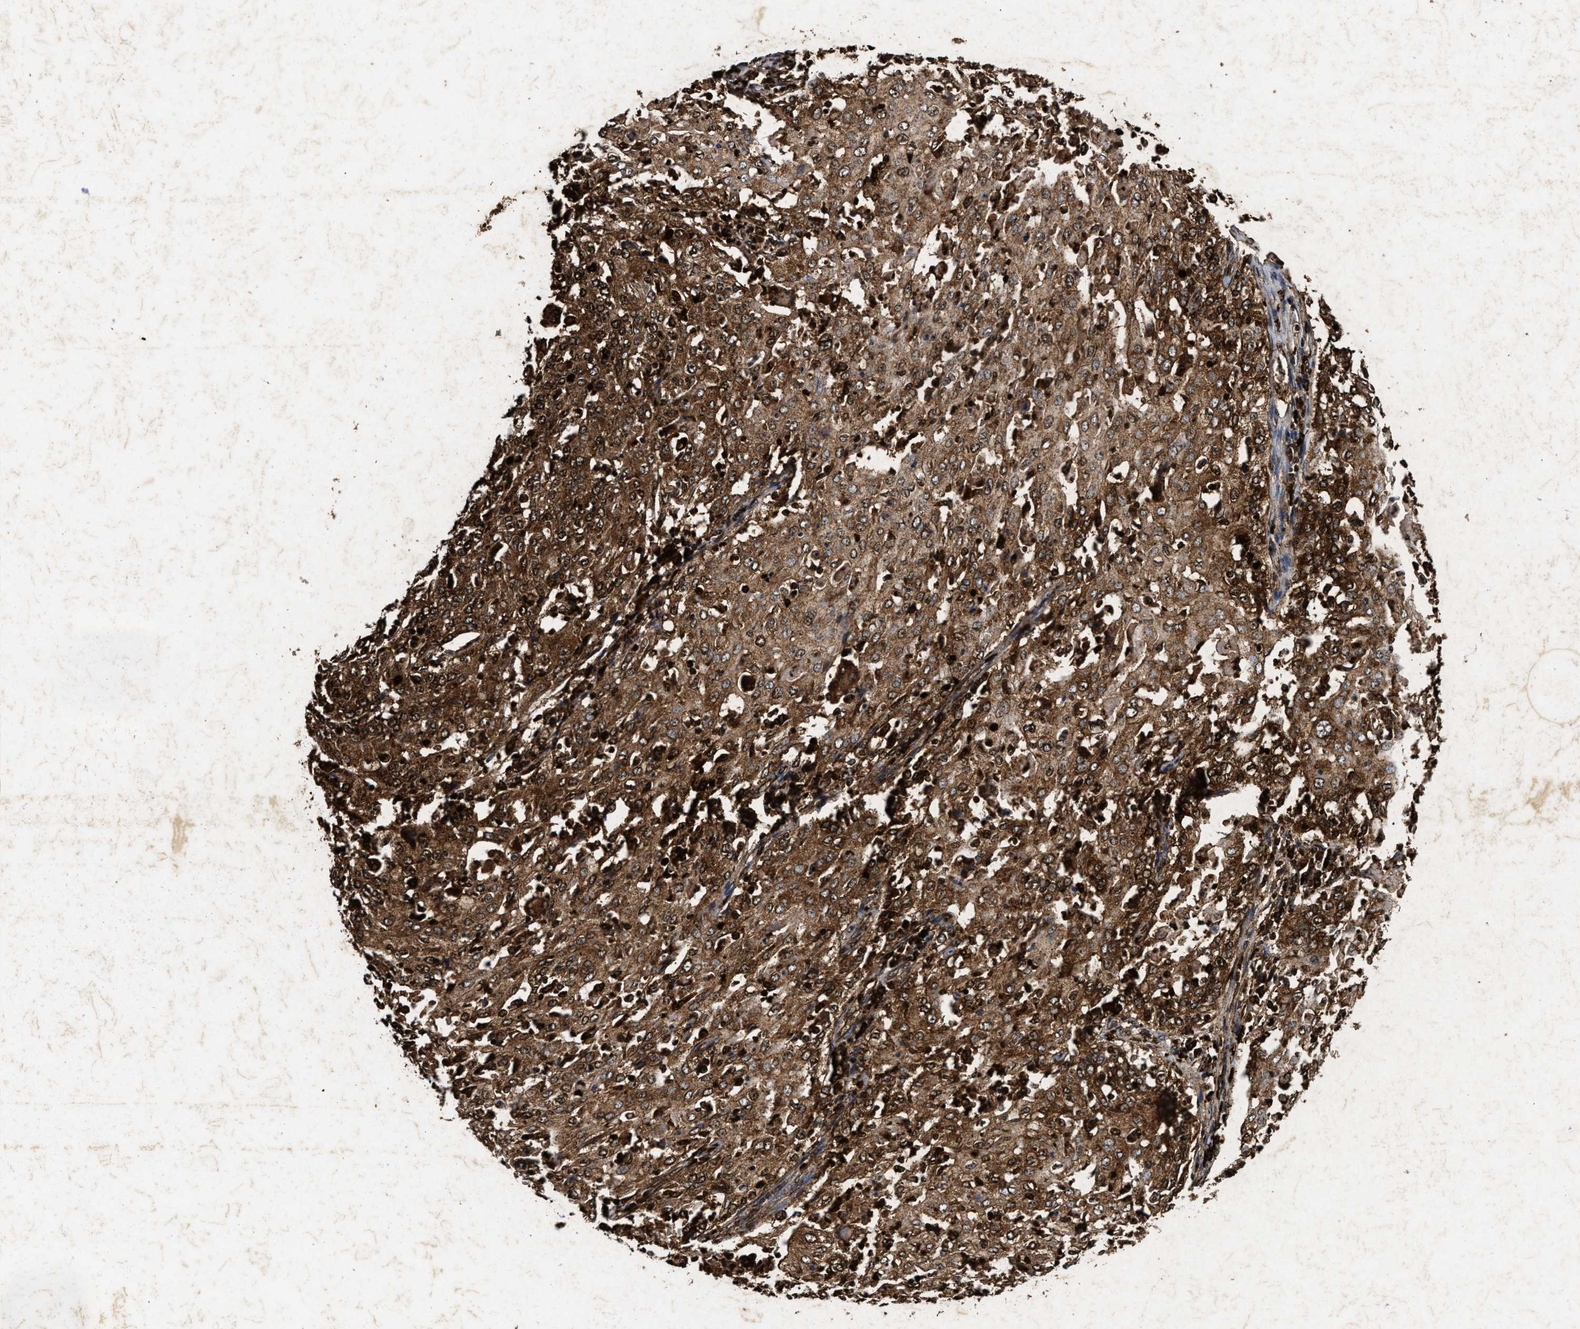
{"staining": {"intensity": "moderate", "quantity": ">75%", "location": "cytoplasmic/membranous,nuclear"}, "tissue": "cervical cancer", "cell_type": "Tumor cells", "image_type": "cancer", "snomed": [{"axis": "morphology", "description": "Squamous cell carcinoma, NOS"}, {"axis": "topography", "description": "Cervix"}], "caption": "Tumor cells display medium levels of moderate cytoplasmic/membranous and nuclear positivity in approximately >75% of cells in squamous cell carcinoma (cervical).", "gene": "ACOX1", "patient": {"sex": "female", "age": 39}}